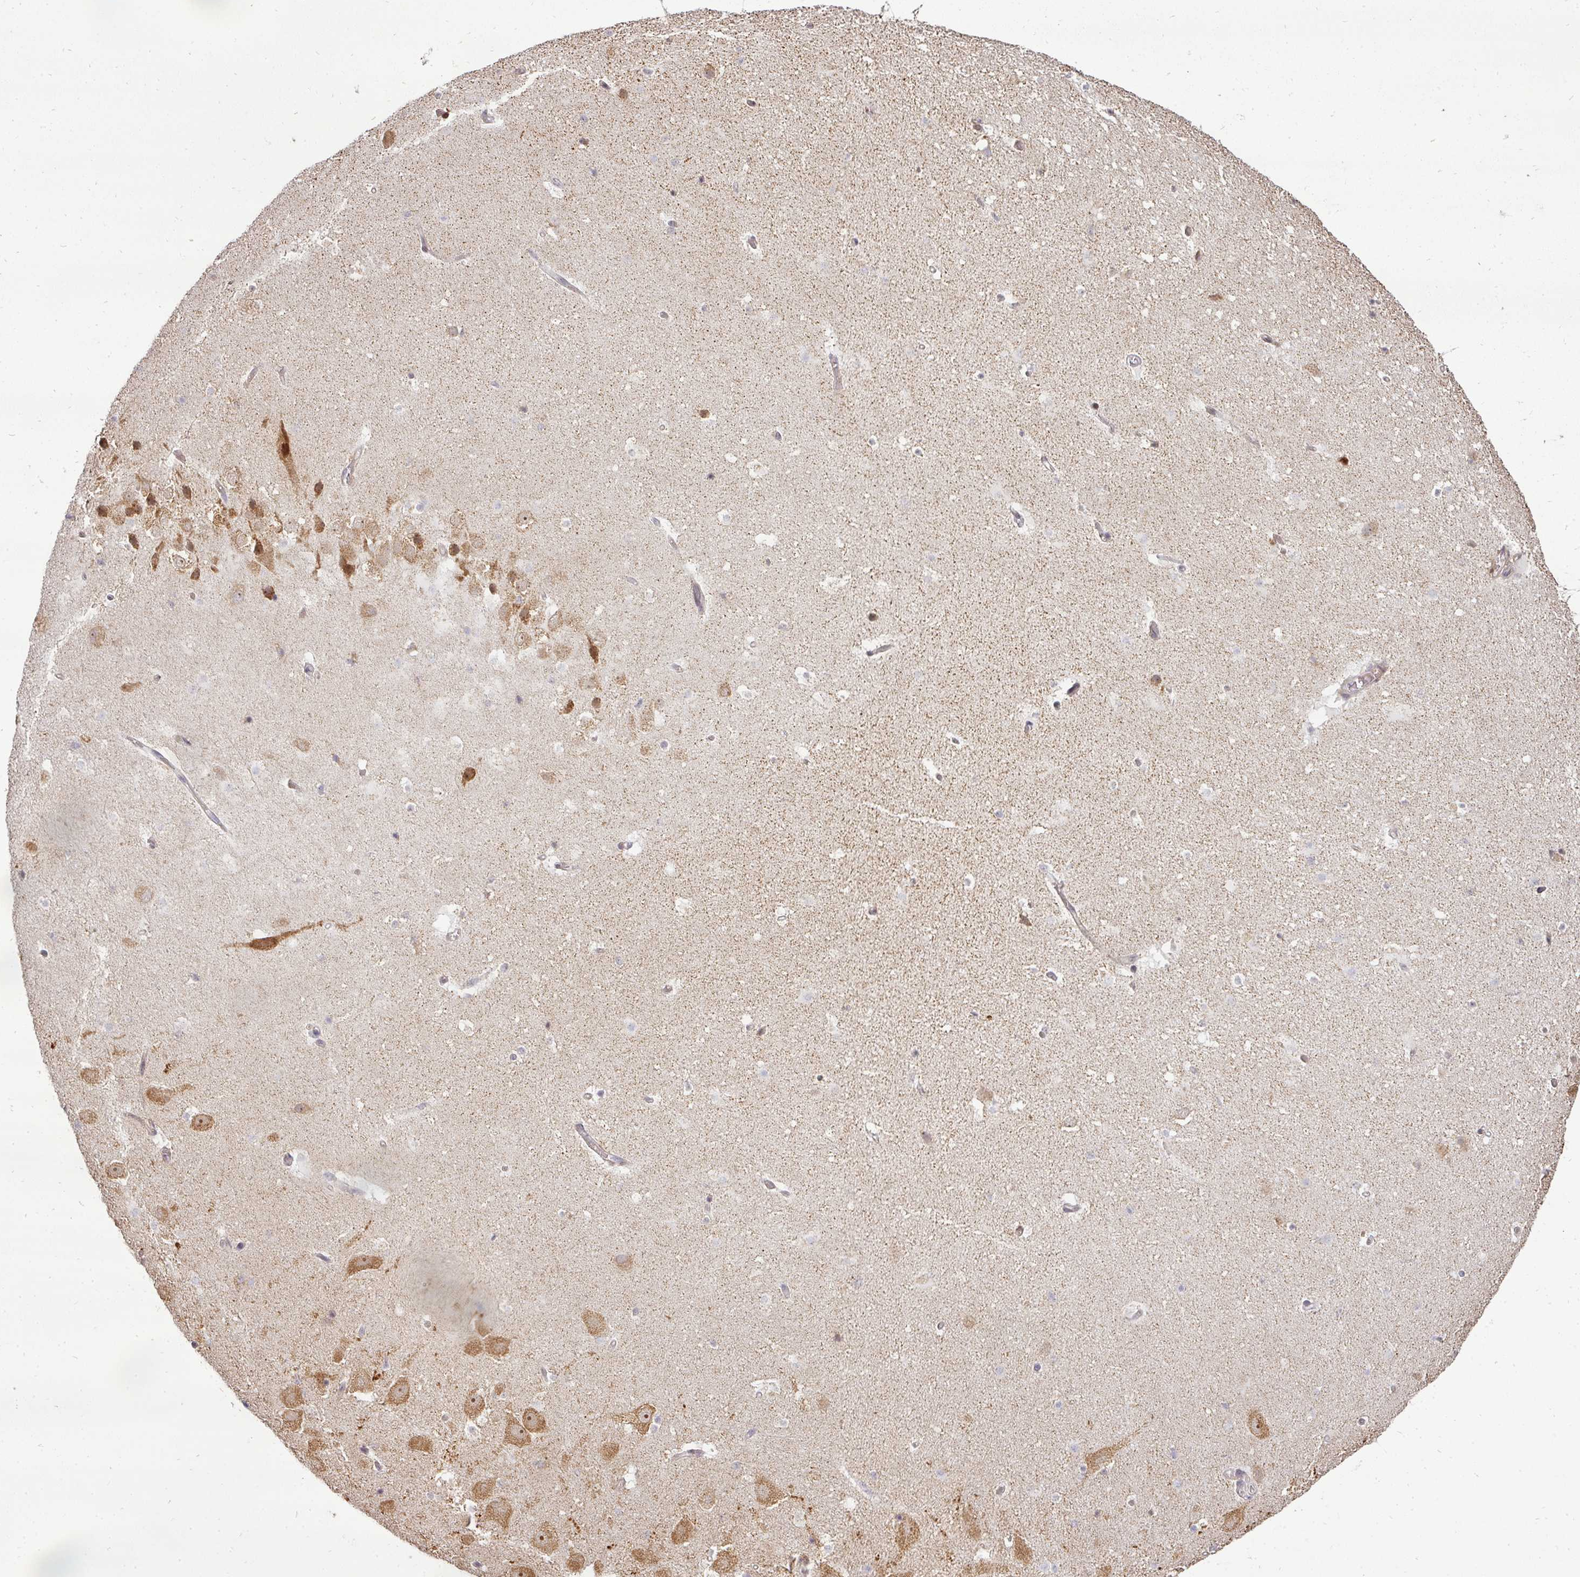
{"staining": {"intensity": "negative", "quantity": "none", "location": "none"}, "tissue": "hippocampus", "cell_type": "Glial cells", "image_type": "normal", "snomed": [{"axis": "morphology", "description": "Normal tissue, NOS"}, {"axis": "topography", "description": "Hippocampus"}], "caption": "This is a image of immunohistochemistry (IHC) staining of unremarkable hippocampus, which shows no positivity in glial cells.", "gene": "MAZ", "patient": {"sex": "male", "age": 37}}